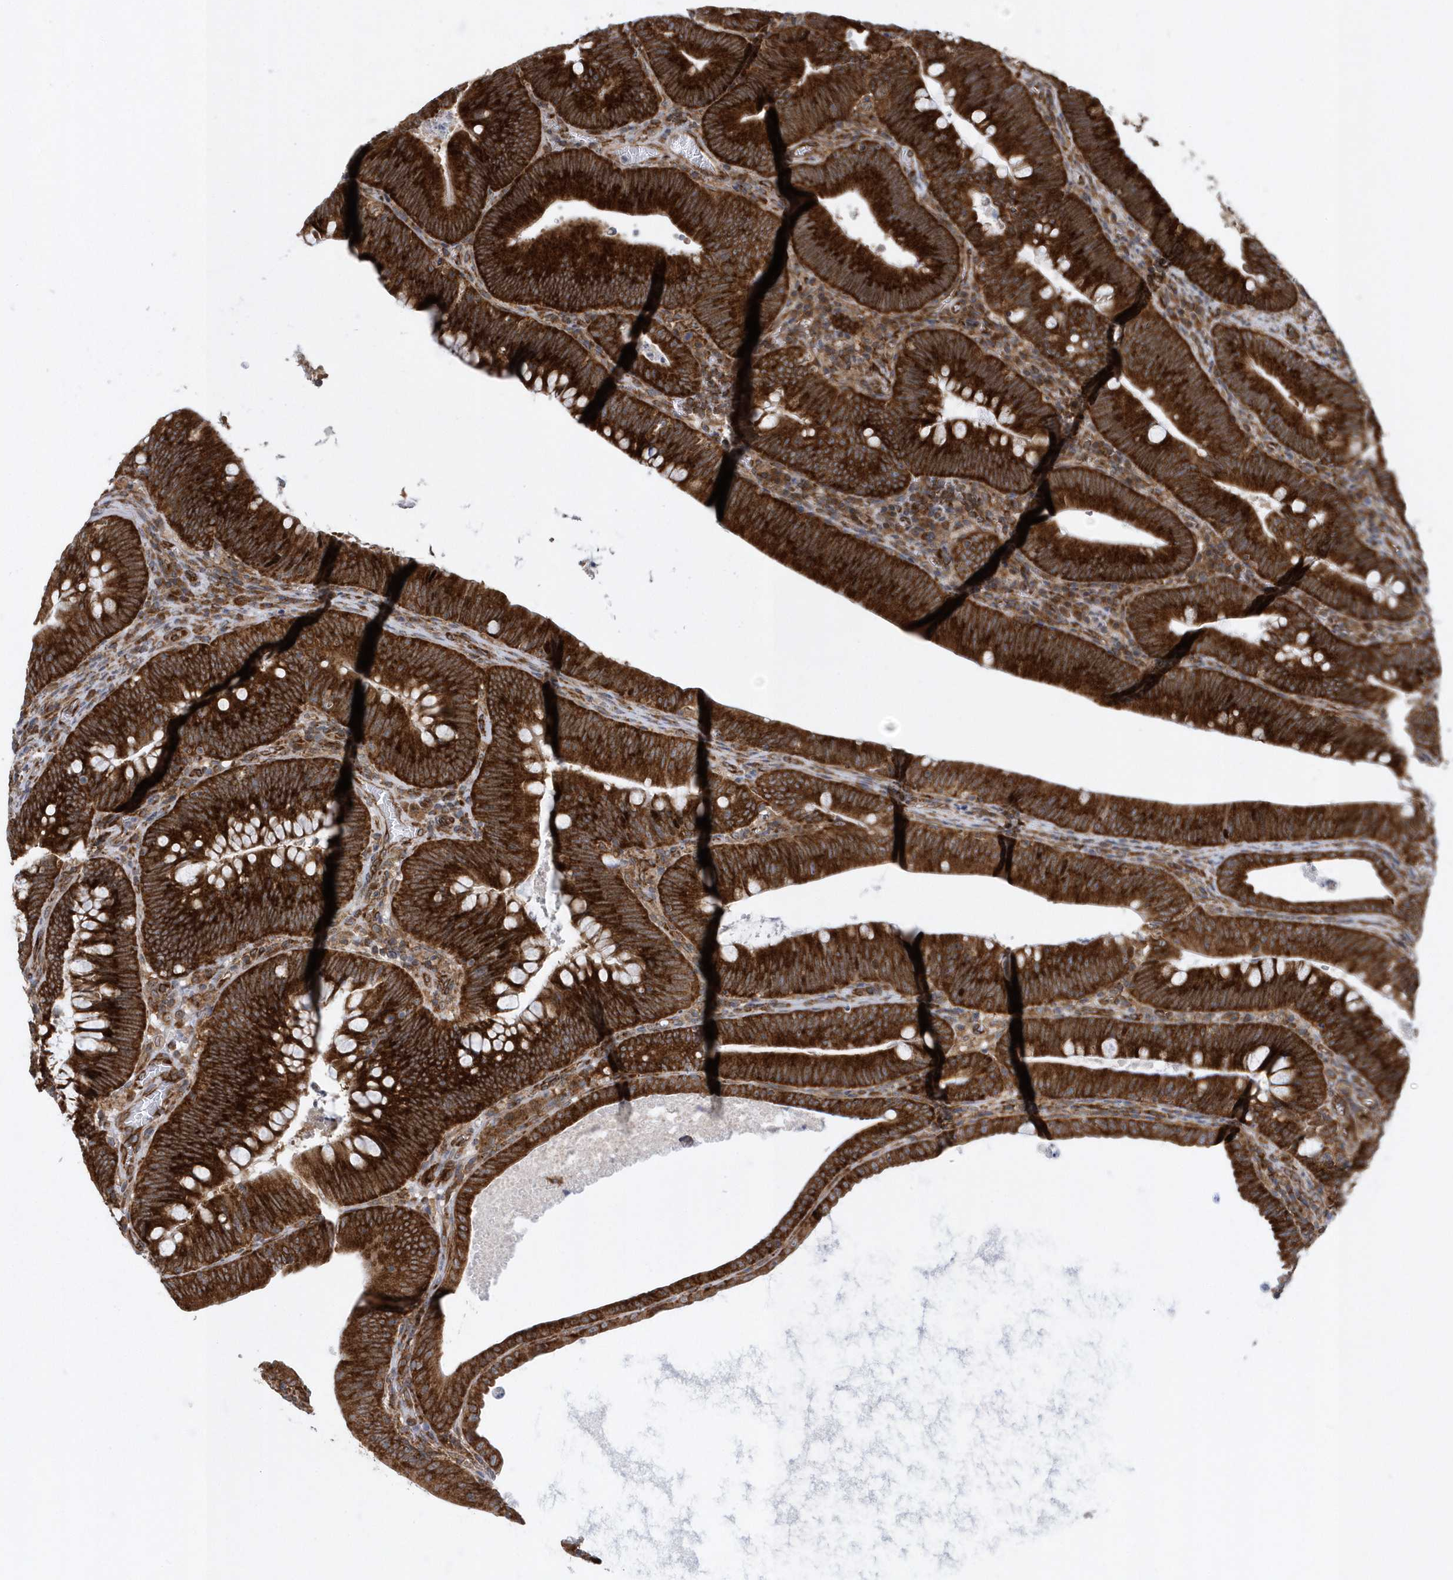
{"staining": {"intensity": "strong", "quantity": ">75%", "location": "cytoplasmic/membranous"}, "tissue": "colorectal cancer", "cell_type": "Tumor cells", "image_type": "cancer", "snomed": [{"axis": "morphology", "description": "Normal tissue, NOS"}, {"axis": "topography", "description": "Colon"}], "caption": "DAB (3,3'-diaminobenzidine) immunohistochemical staining of human colorectal cancer shows strong cytoplasmic/membranous protein positivity in approximately >75% of tumor cells.", "gene": "PHF1", "patient": {"sex": "female", "age": 82}}